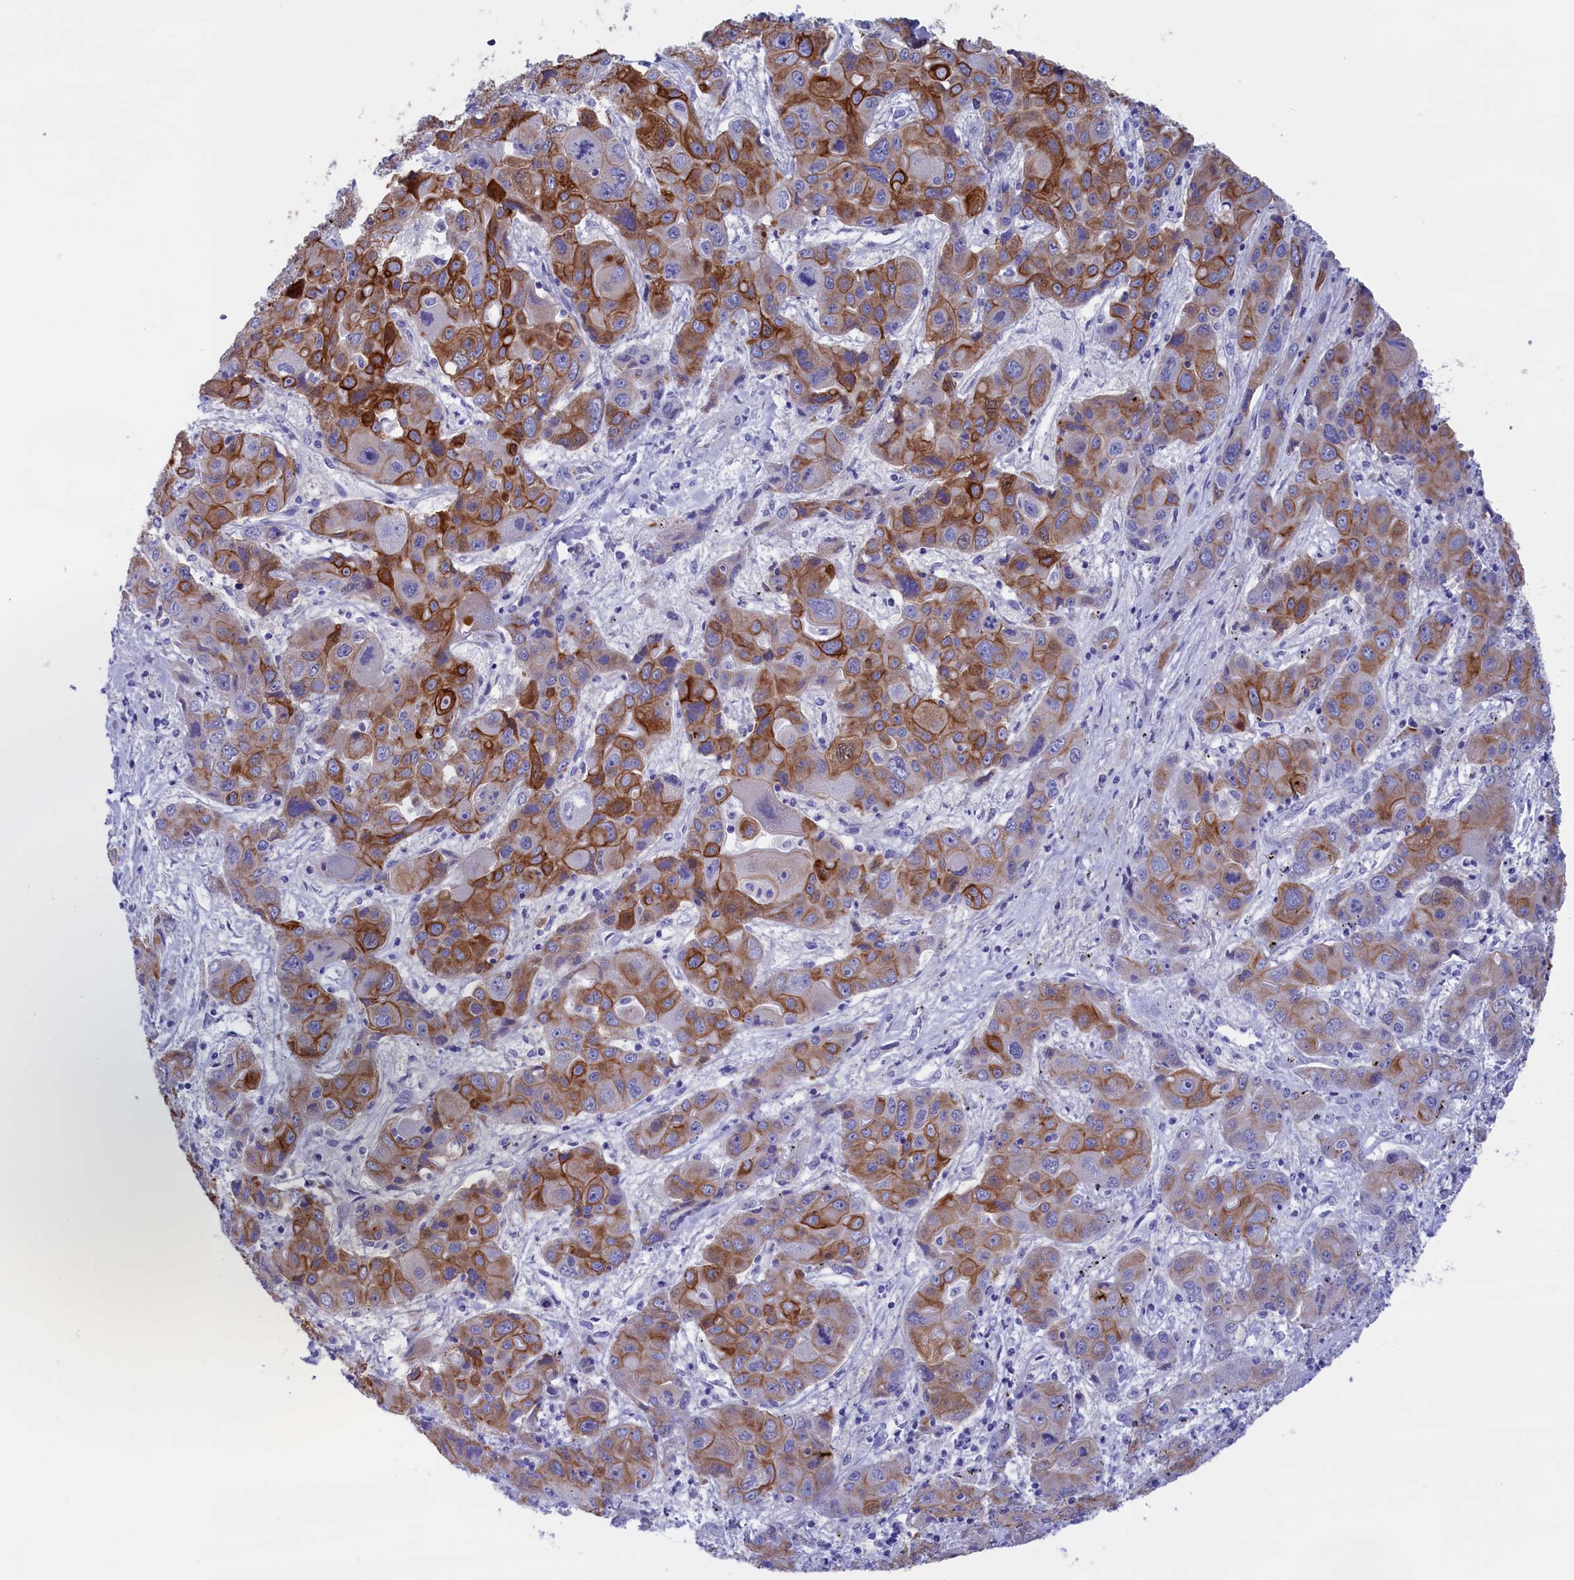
{"staining": {"intensity": "strong", "quantity": "25%-75%", "location": "cytoplasmic/membranous"}, "tissue": "liver cancer", "cell_type": "Tumor cells", "image_type": "cancer", "snomed": [{"axis": "morphology", "description": "Cholangiocarcinoma"}, {"axis": "topography", "description": "Liver"}], "caption": "DAB immunohistochemical staining of human cholangiocarcinoma (liver) exhibits strong cytoplasmic/membranous protein expression in approximately 25%-75% of tumor cells.", "gene": "VPS35L", "patient": {"sex": "male", "age": 67}}